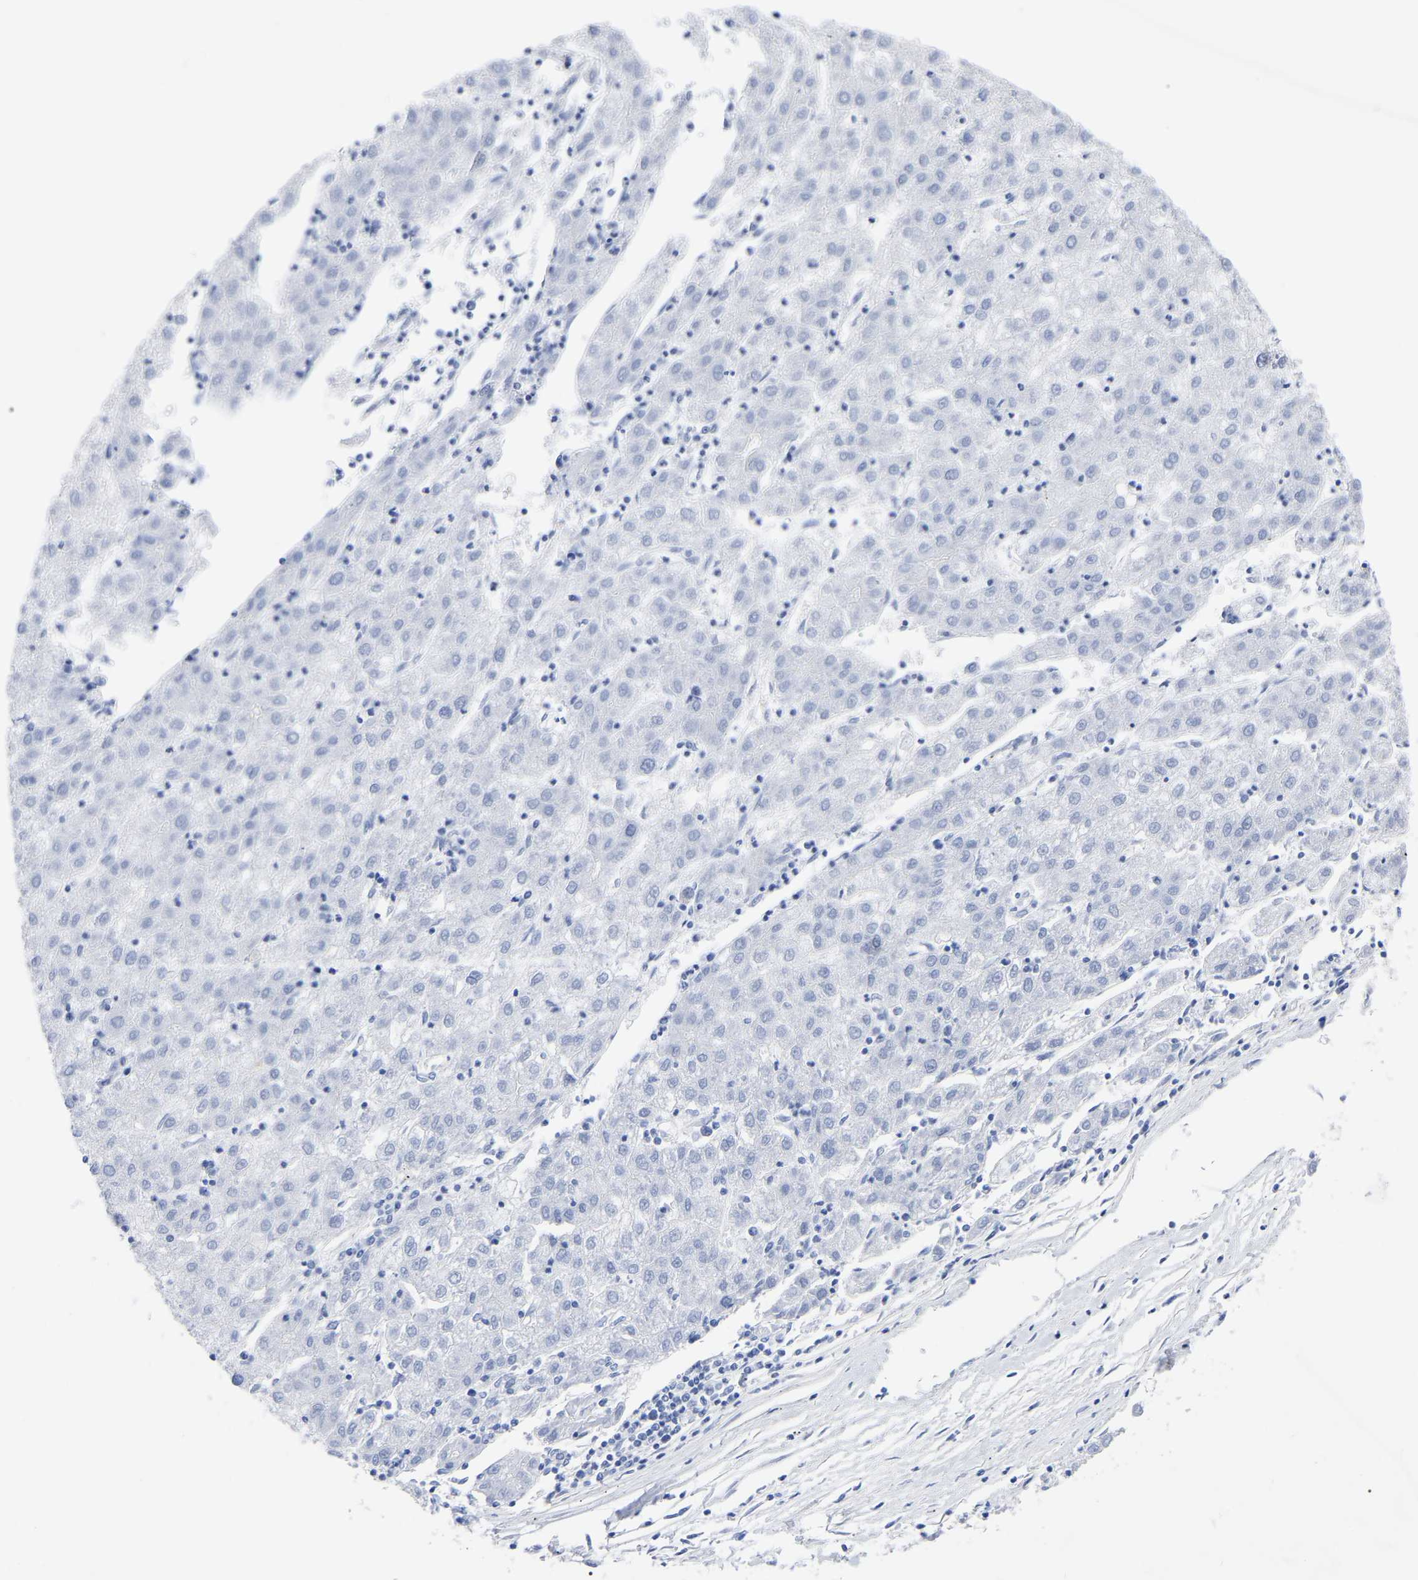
{"staining": {"intensity": "negative", "quantity": "none", "location": "none"}, "tissue": "liver cancer", "cell_type": "Tumor cells", "image_type": "cancer", "snomed": [{"axis": "morphology", "description": "Carcinoma, Hepatocellular, NOS"}, {"axis": "topography", "description": "Liver"}], "caption": "Liver hepatocellular carcinoma was stained to show a protein in brown. There is no significant expression in tumor cells.", "gene": "HAPLN1", "patient": {"sex": "male", "age": 72}}